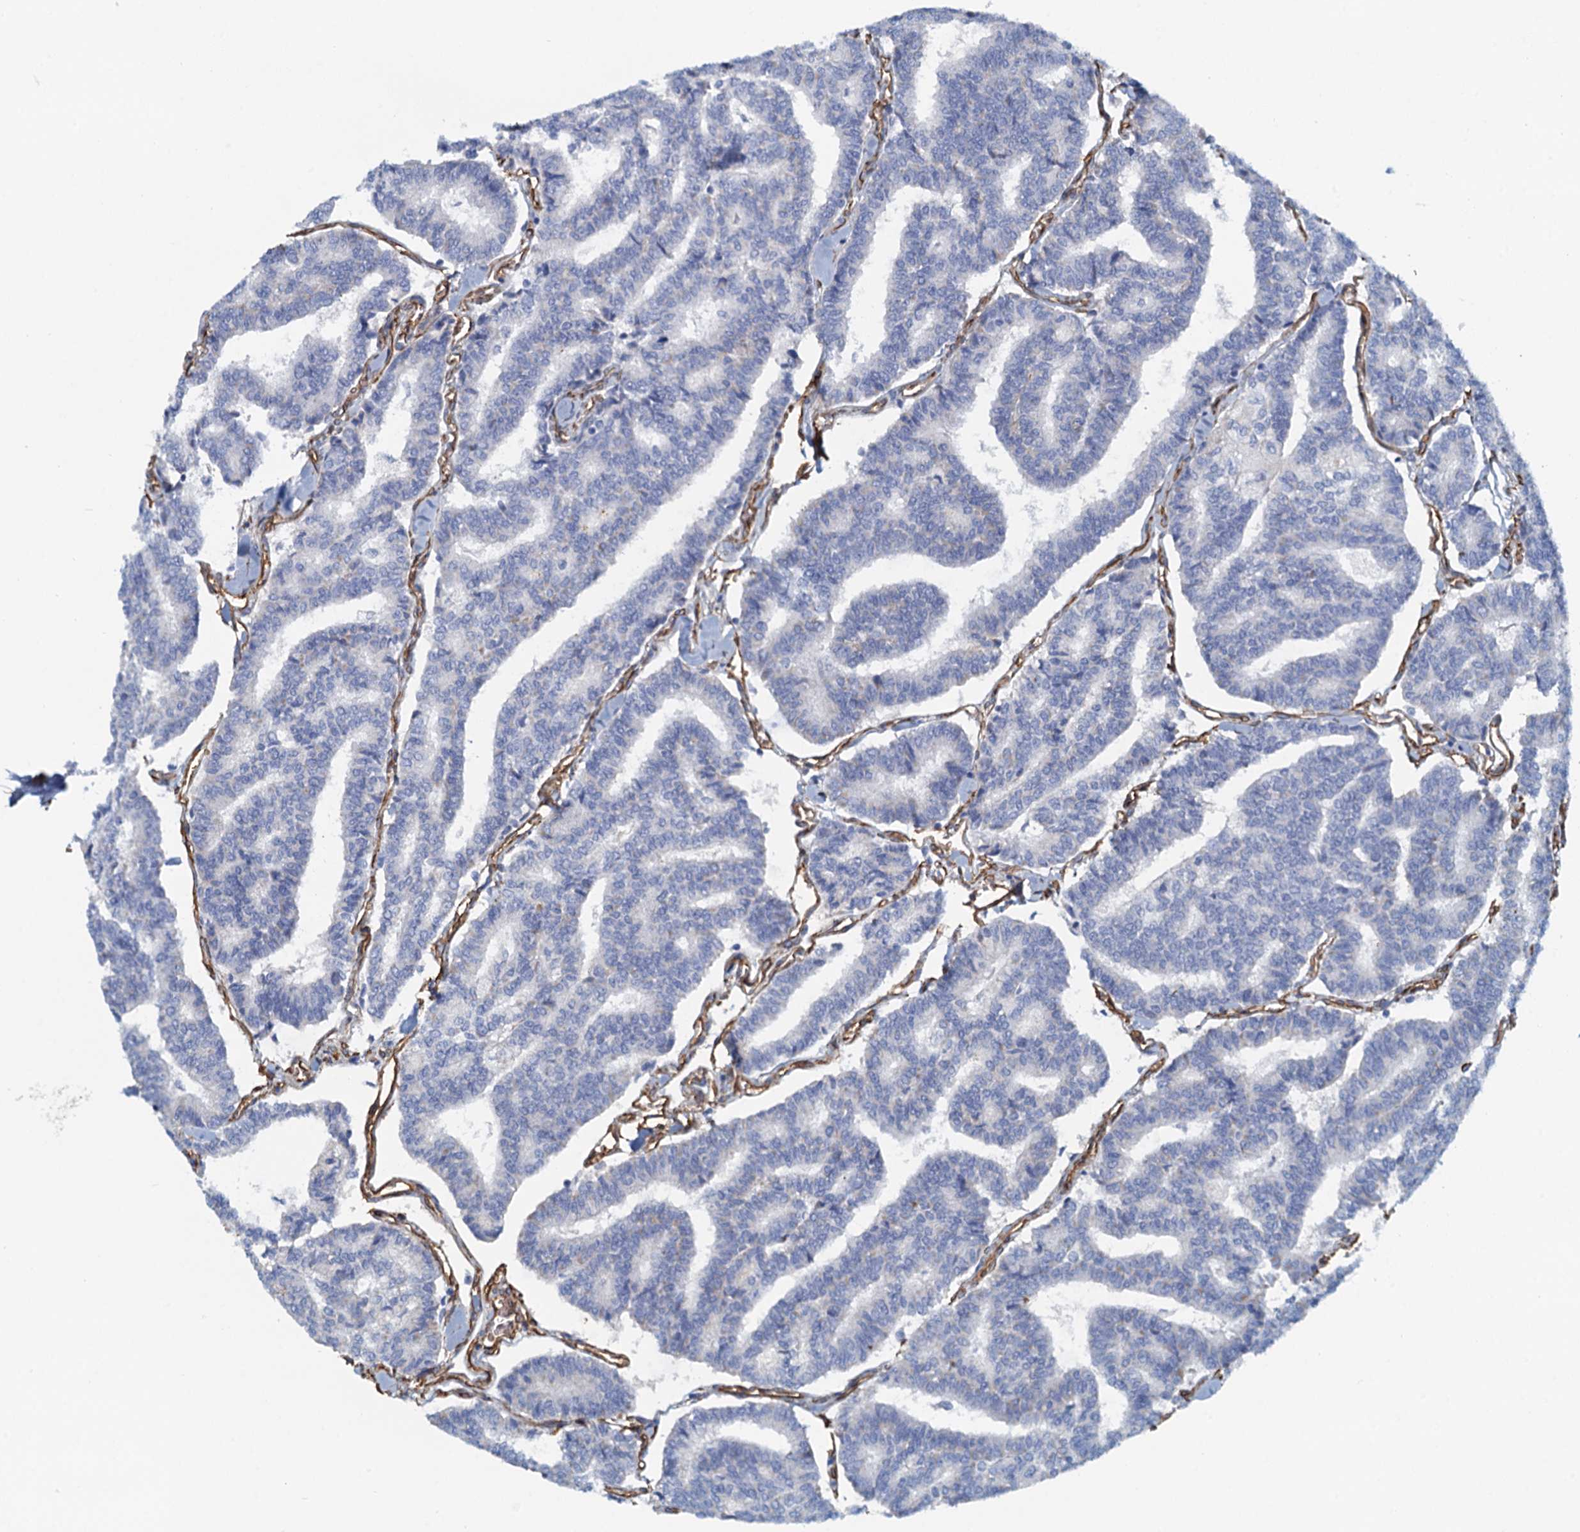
{"staining": {"intensity": "negative", "quantity": "none", "location": "none"}, "tissue": "thyroid cancer", "cell_type": "Tumor cells", "image_type": "cancer", "snomed": [{"axis": "morphology", "description": "Papillary adenocarcinoma, NOS"}, {"axis": "topography", "description": "Thyroid gland"}], "caption": "The IHC micrograph has no significant positivity in tumor cells of thyroid papillary adenocarcinoma tissue.", "gene": "DGKG", "patient": {"sex": "female", "age": 35}}